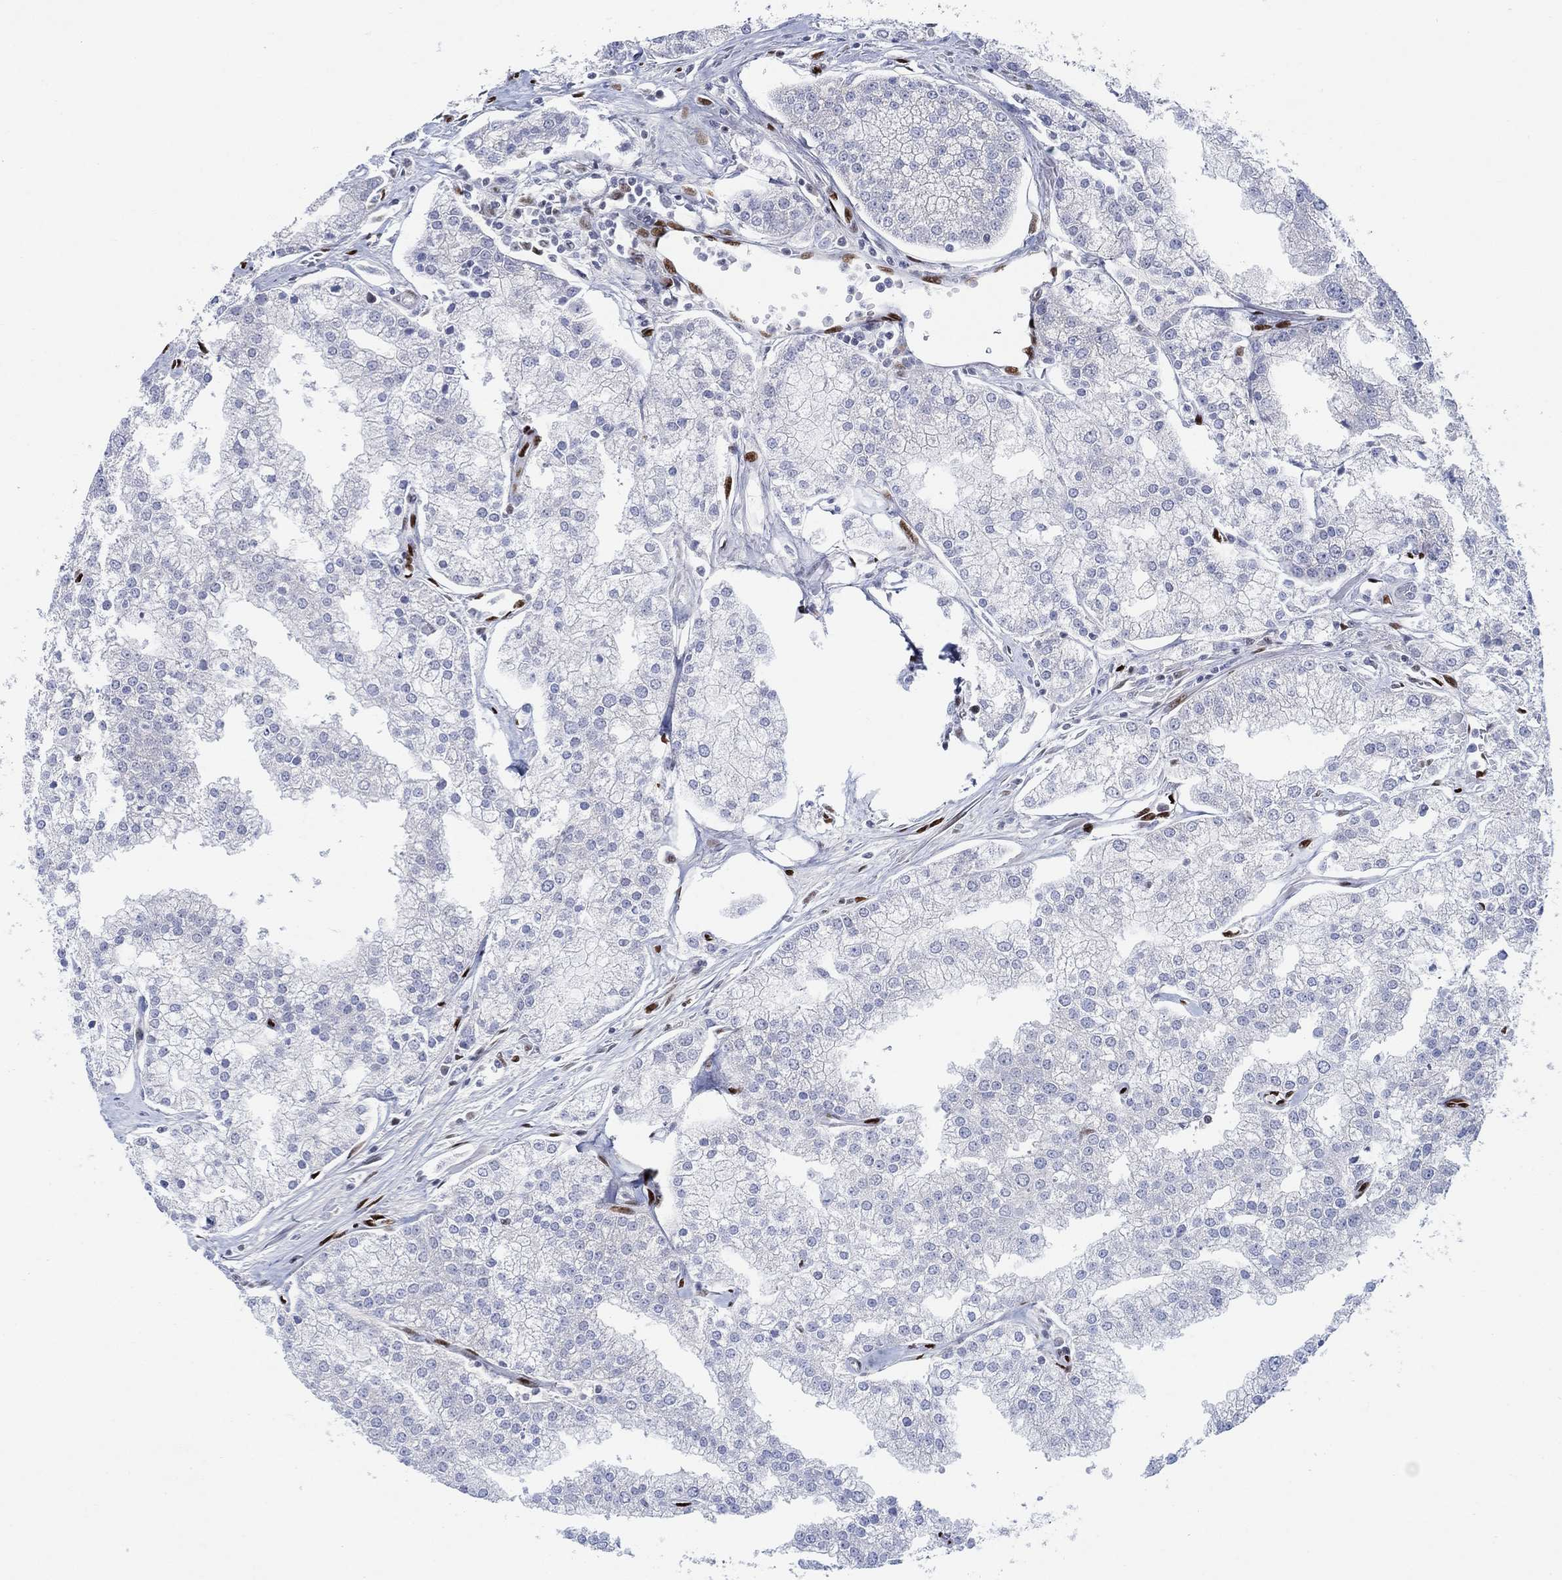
{"staining": {"intensity": "negative", "quantity": "none", "location": "none"}, "tissue": "prostate cancer", "cell_type": "Tumor cells", "image_type": "cancer", "snomed": [{"axis": "morphology", "description": "Adenocarcinoma, NOS"}, {"axis": "topography", "description": "Prostate"}], "caption": "Photomicrograph shows no significant protein staining in tumor cells of adenocarcinoma (prostate).", "gene": "ZEB1", "patient": {"sex": "male", "age": 70}}